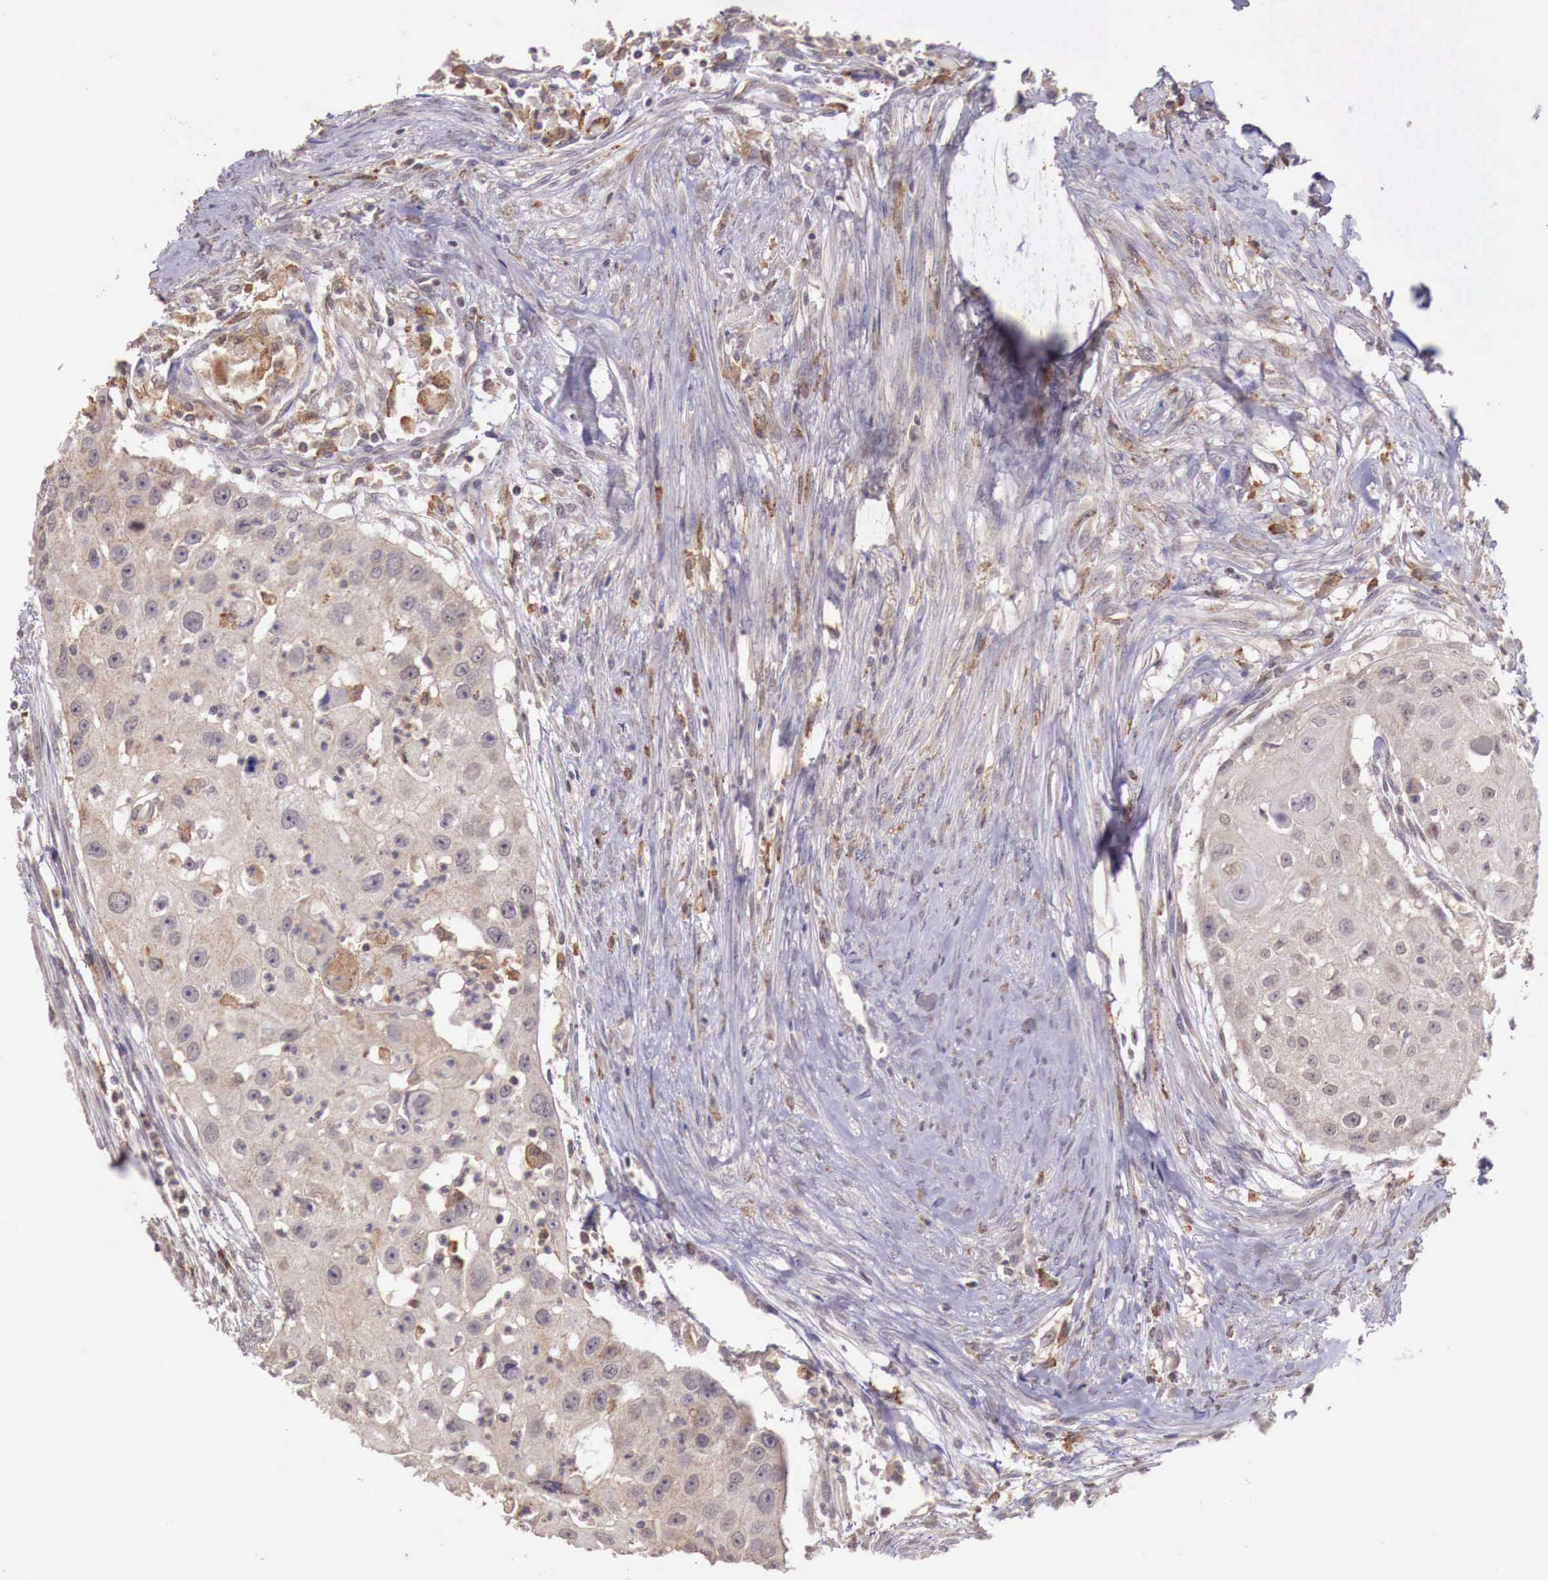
{"staining": {"intensity": "weak", "quantity": "25%-75%", "location": "cytoplasmic/membranous"}, "tissue": "head and neck cancer", "cell_type": "Tumor cells", "image_type": "cancer", "snomed": [{"axis": "morphology", "description": "Squamous cell carcinoma, NOS"}, {"axis": "topography", "description": "Head-Neck"}], "caption": "A low amount of weak cytoplasmic/membranous expression is present in approximately 25%-75% of tumor cells in head and neck squamous cell carcinoma tissue.", "gene": "CHRDL1", "patient": {"sex": "male", "age": 64}}